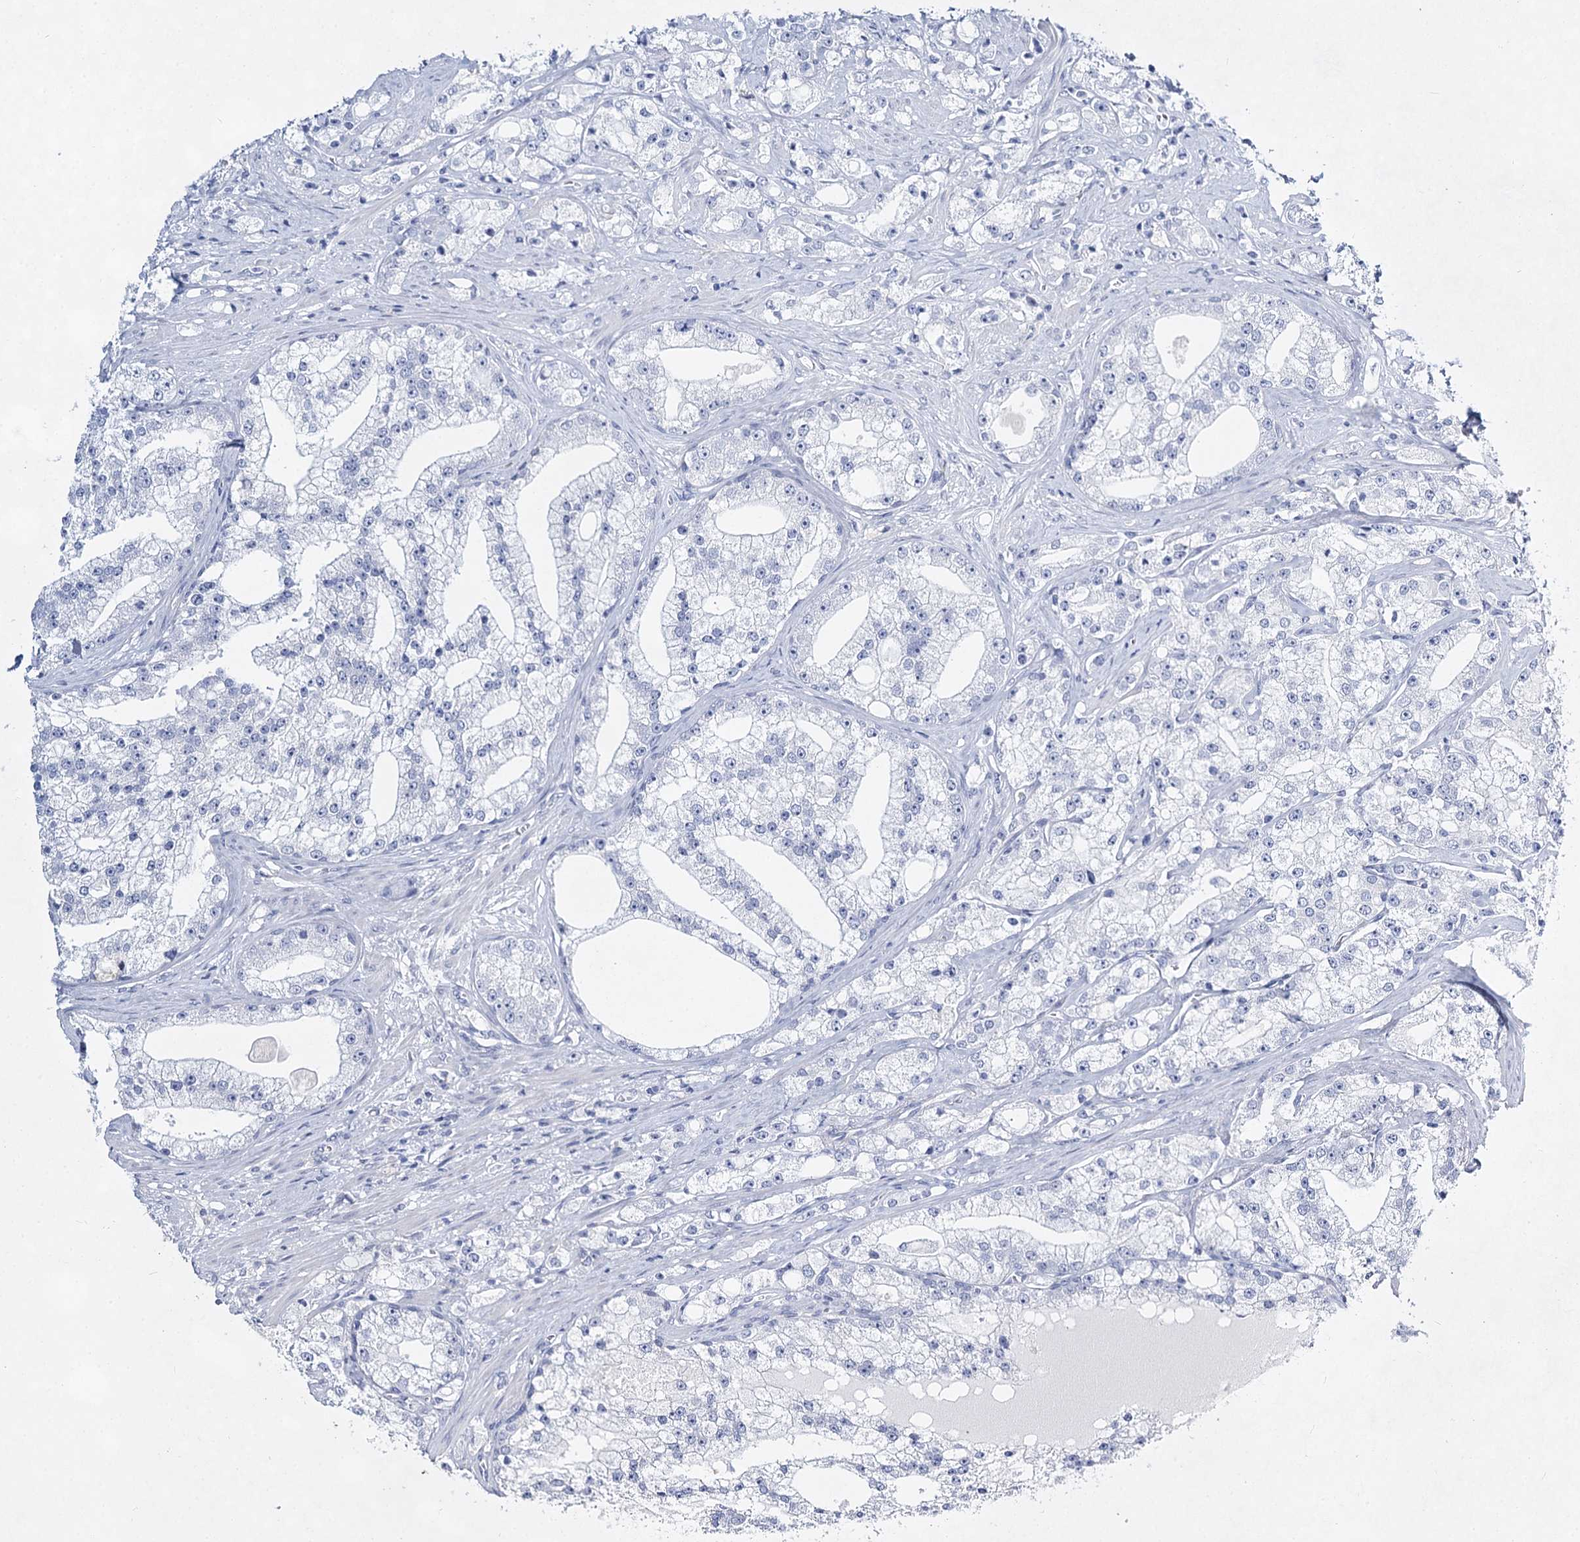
{"staining": {"intensity": "negative", "quantity": "none", "location": "none"}, "tissue": "prostate cancer", "cell_type": "Tumor cells", "image_type": "cancer", "snomed": [{"axis": "morphology", "description": "Adenocarcinoma, High grade"}, {"axis": "topography", "description": "Prostate"}], "caption": "Adenocarcinoma (high-grade) (prostate) stained for a protein using IHC exhibits no staining tumor cells.", "gene": "SLC17A2", "patient": {"sex": "male", "age": 64}}